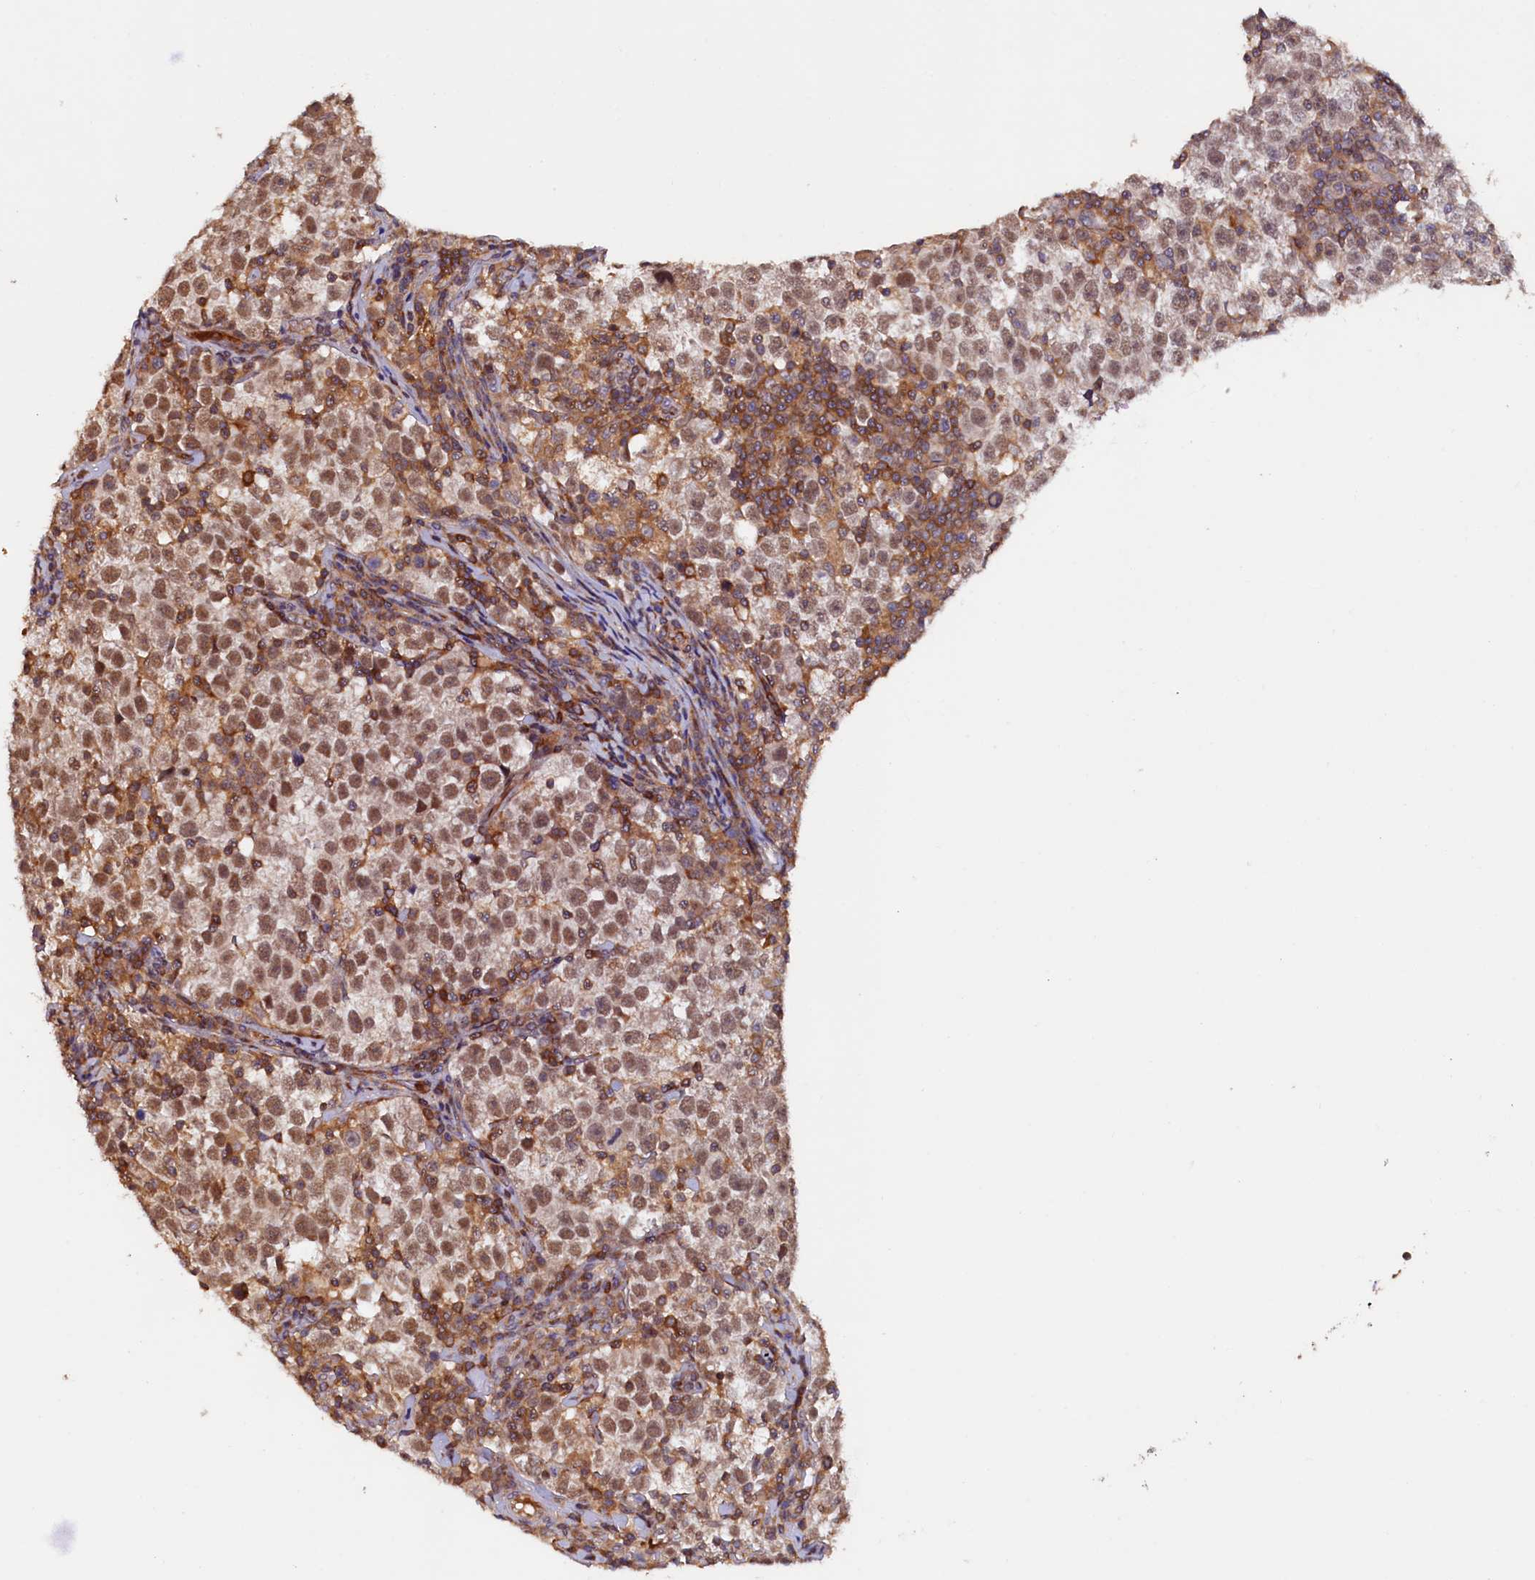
{"staining": {"intensity": "moderate", "quantity": ">75%", "location": "nuclear"}, "tissue": "testis cancer", "cell_type": "Tumor cells", "image_type": "cancer", "snomed": [{"axis": "morphology", "description": "Normal tissue, NOS"}, {"axis": "morphology", "description": "Seminoma, NOS"}, {"axis": "topography", "description": "Testis"}], "caption": "Testis cancer tissue displays moderate nuclear positivity in about >75% of tumor cells, visualized by immunohistochemistry.", "gene": "DUOXA1", "patient": {"sex": "male", "age": 43}}